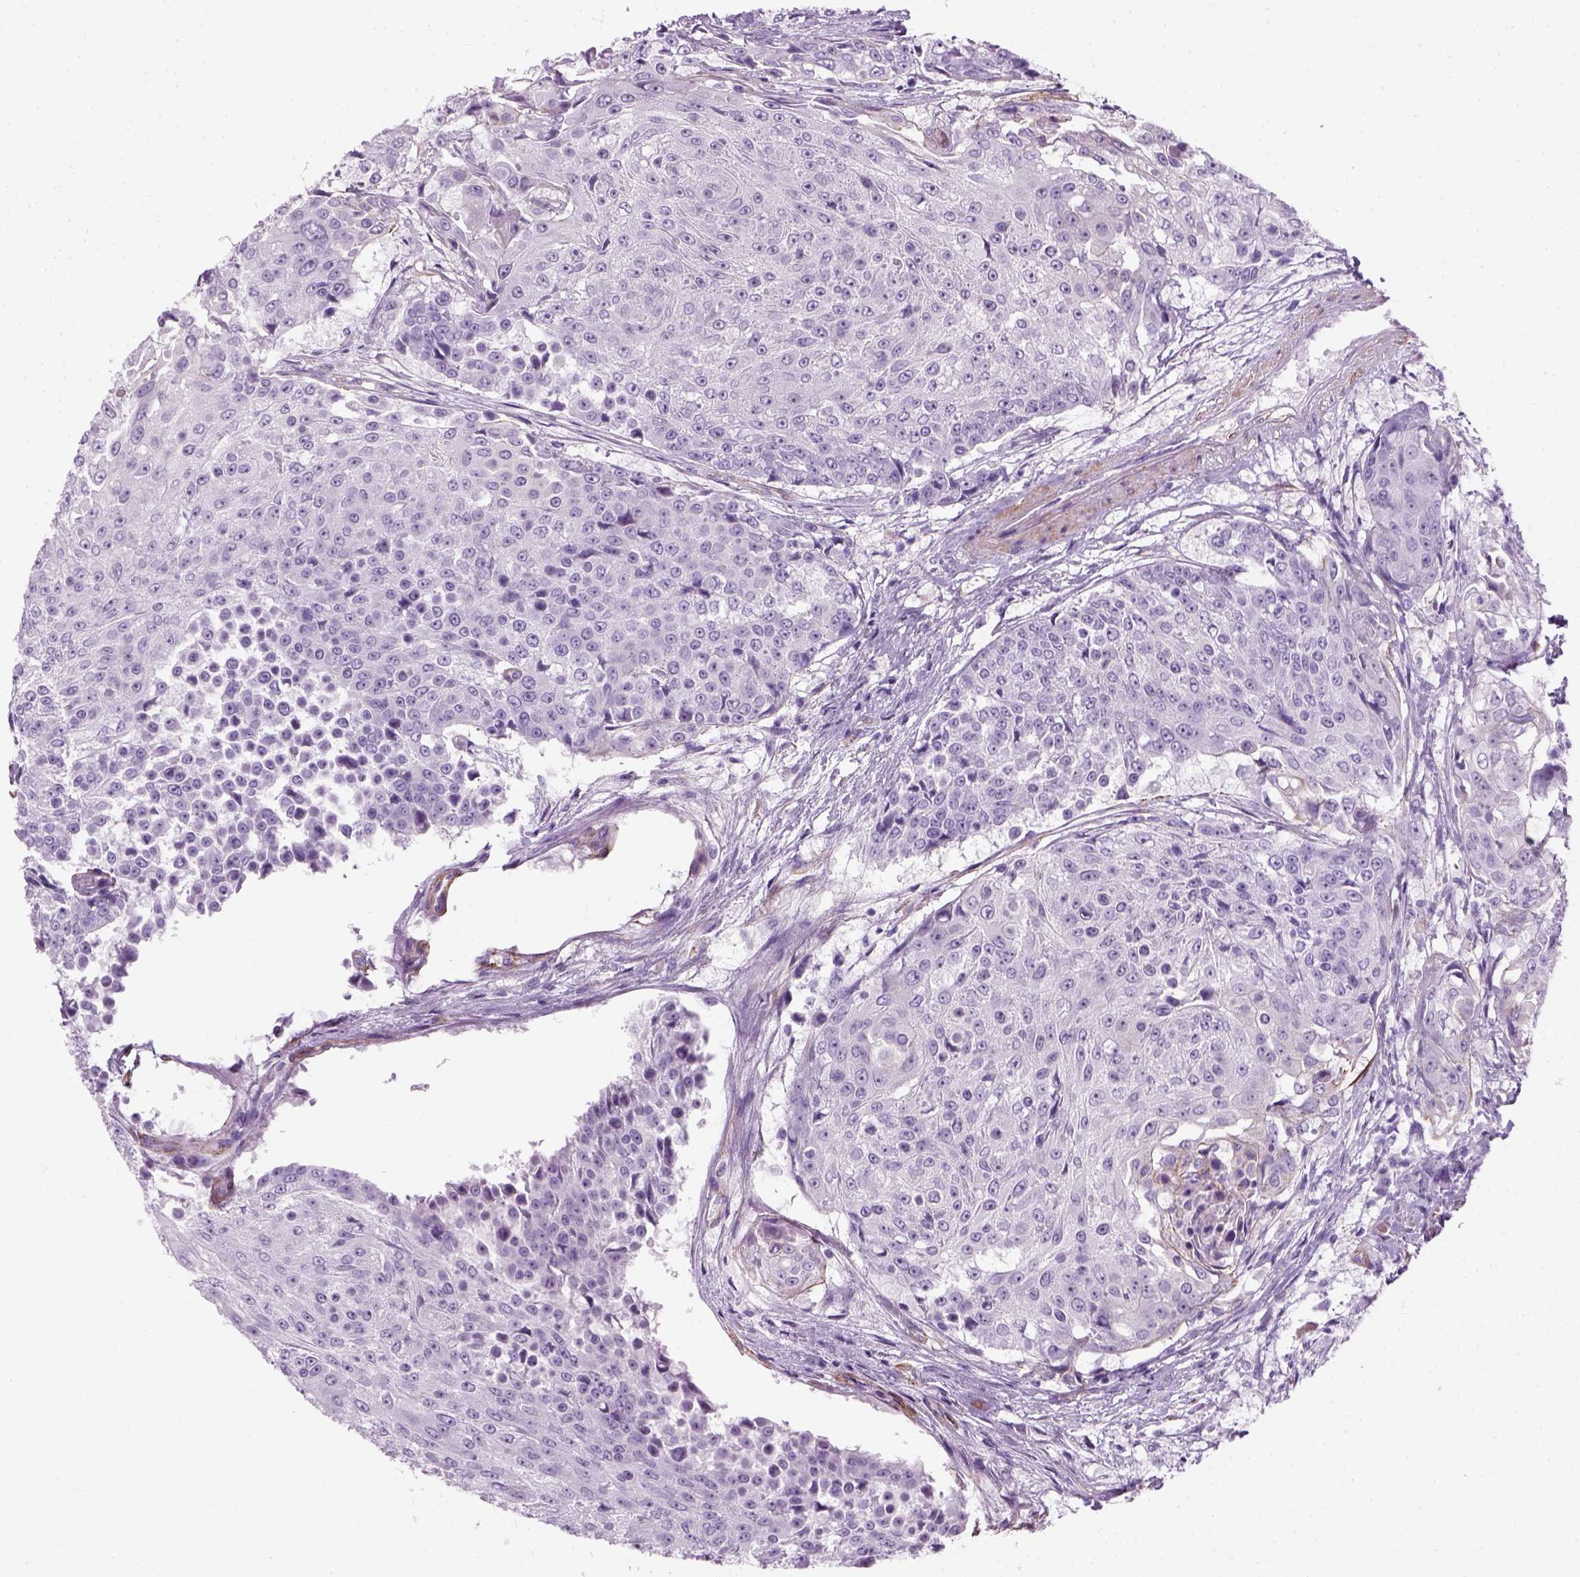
{"staining": {"intensity": "negative", "quantity": "none", "location": "none"}, "tissue": "urothelial cancer", "cell_type": "Tumor cells", "image_type": "cancer", "snomed": [{"axis": "morphology", "description": "Urothelial carcinoma, High grade"}, {"axis": "topography", "description": "Urinary bladder"}], "caption": "DAB immunohistochemical staining of human urothelial cancer displays no significant staining in tumor cells.", "gene": "FAM161A", "patient": {"sex": "female", "age": 63}}